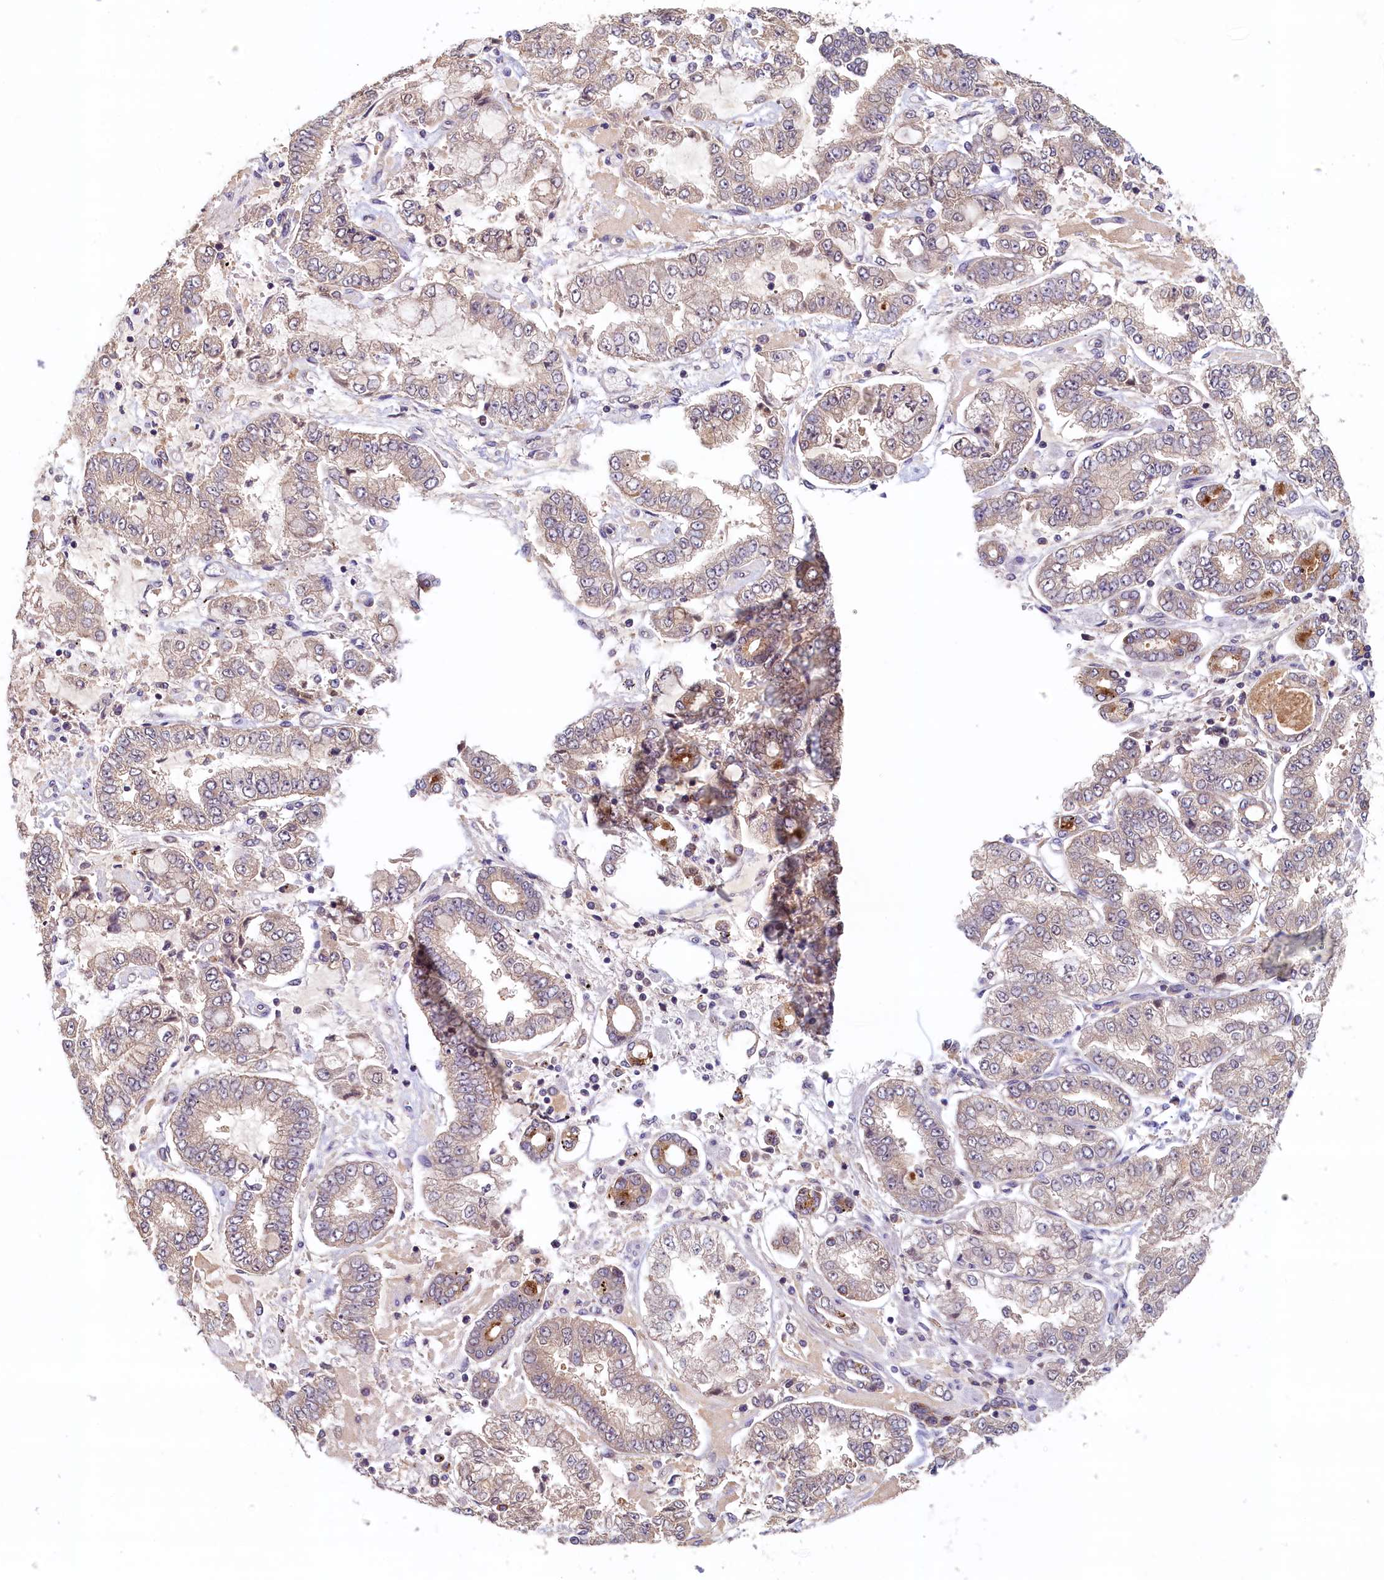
{"staining": {"intensity": "weak", "quantity": "<25%", "location": "cytoplasmic/membranous"}, "tissue": "stomach cancer", "cell_type": "Tumor cells", "image_type": "cancer", "snomed": [{"axis": "morphology", "description": "Adenocarcinoma, NOS"}, {"axis": "topography", "description": "Stomach"}], "caption": "Tumor cells are negative for brown protein staining in stomach cancer.", "gene": "NUBP2", "patient": {"sex": "male", "age": 76}}